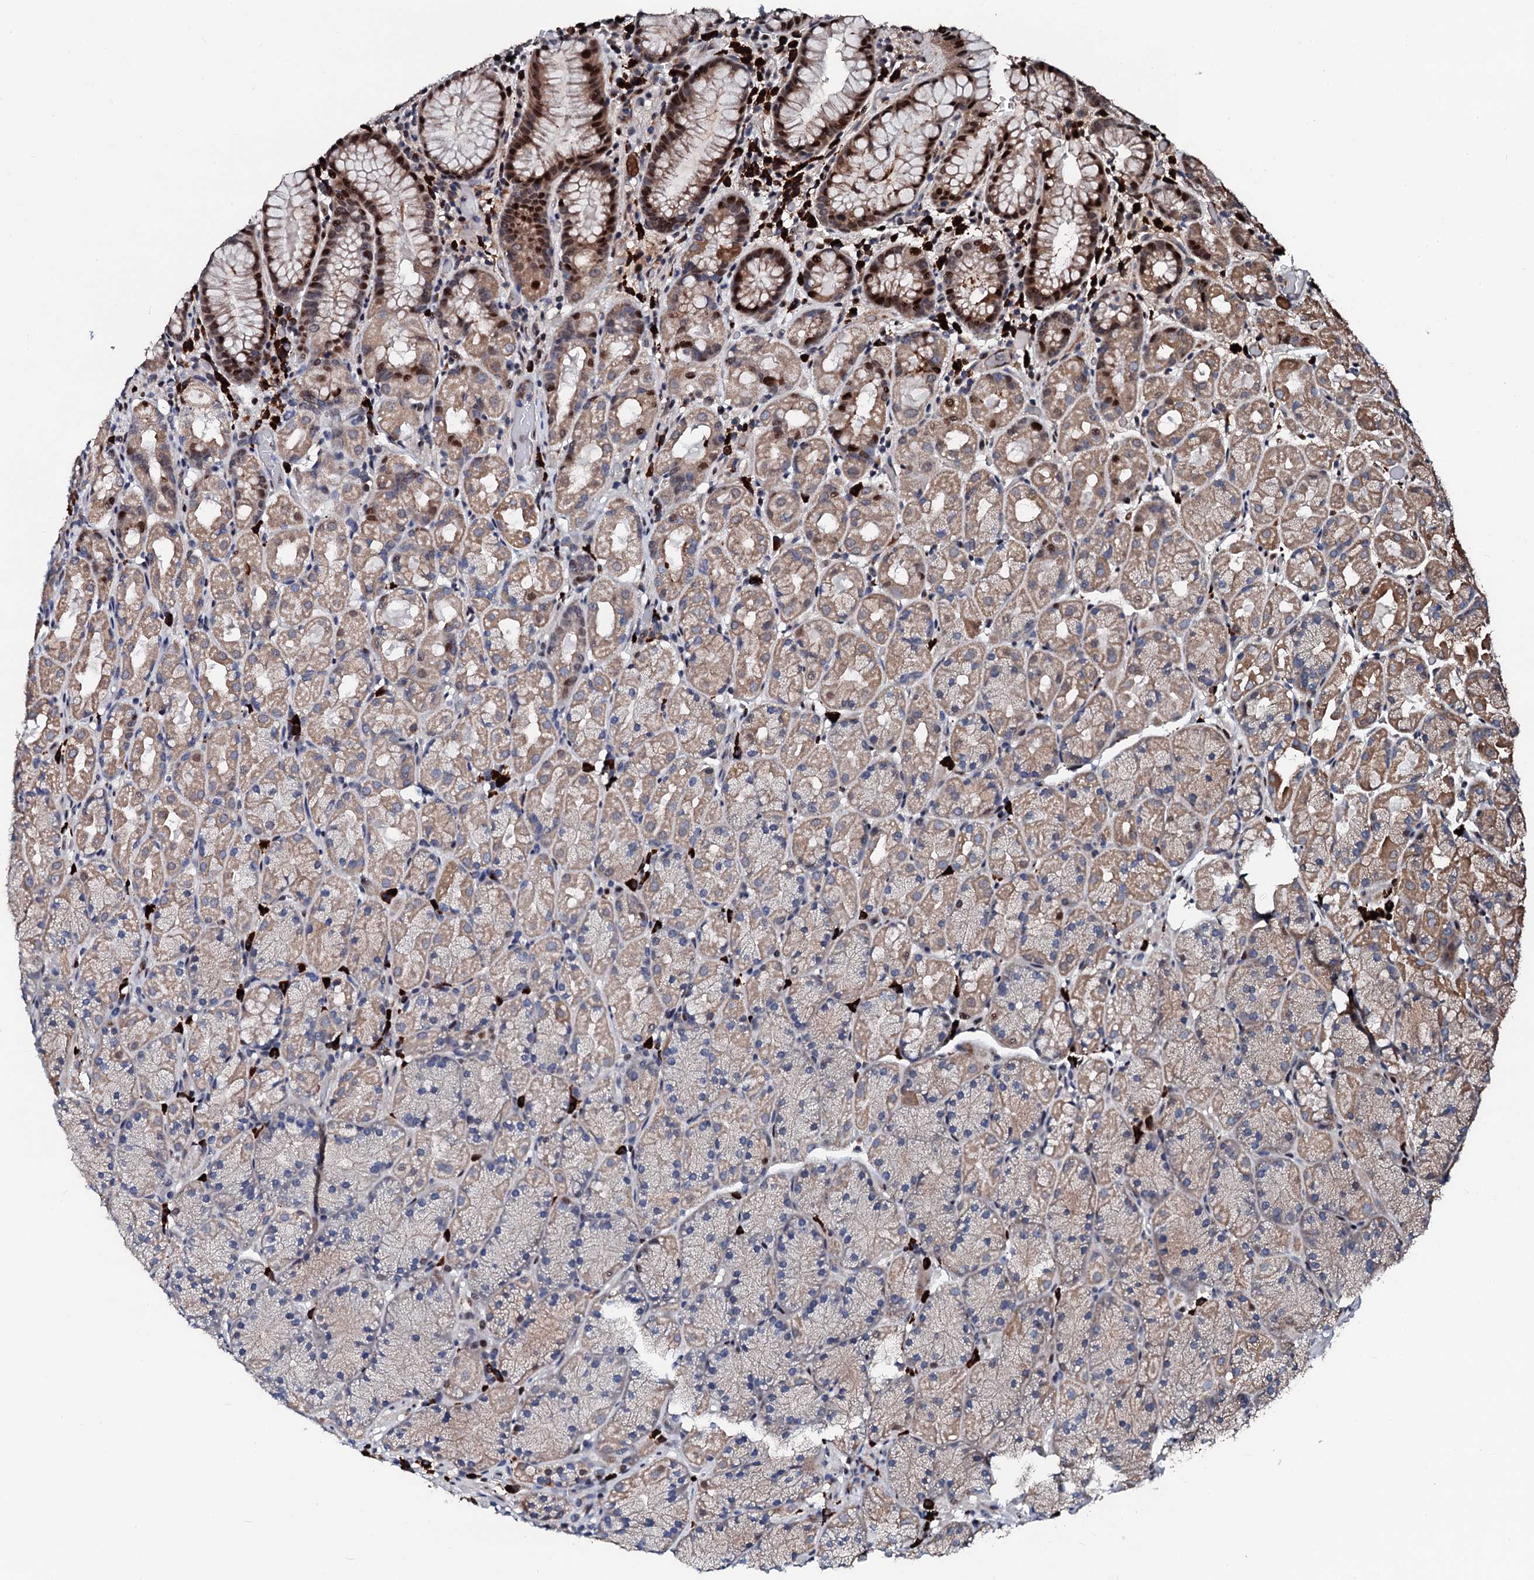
{"staining": {"intensity": "moderate", "quantity": "25%-75%", "location": "cytoplasmic/membranous,nuclear"}, "tissue": "stomach", "cell_type": "Glandular cells", "image_type": "normal", "snomed": [{"axis": "morphology", "description": "Normal tissue, NOS"}, {"axis": "topography", "description": "Stomach, upper"}, {"axis": "topography", "description": "Stomach, lower"}], "caption": "This is a photomicrograph of immunohistochemistry staining of benign stomach, which shows moderate positivity in the cytoplasmic/membranous,nuclear of glandular cells.", "gene": "KIF18A", "patient": {"sex": "male", "age": 80}}